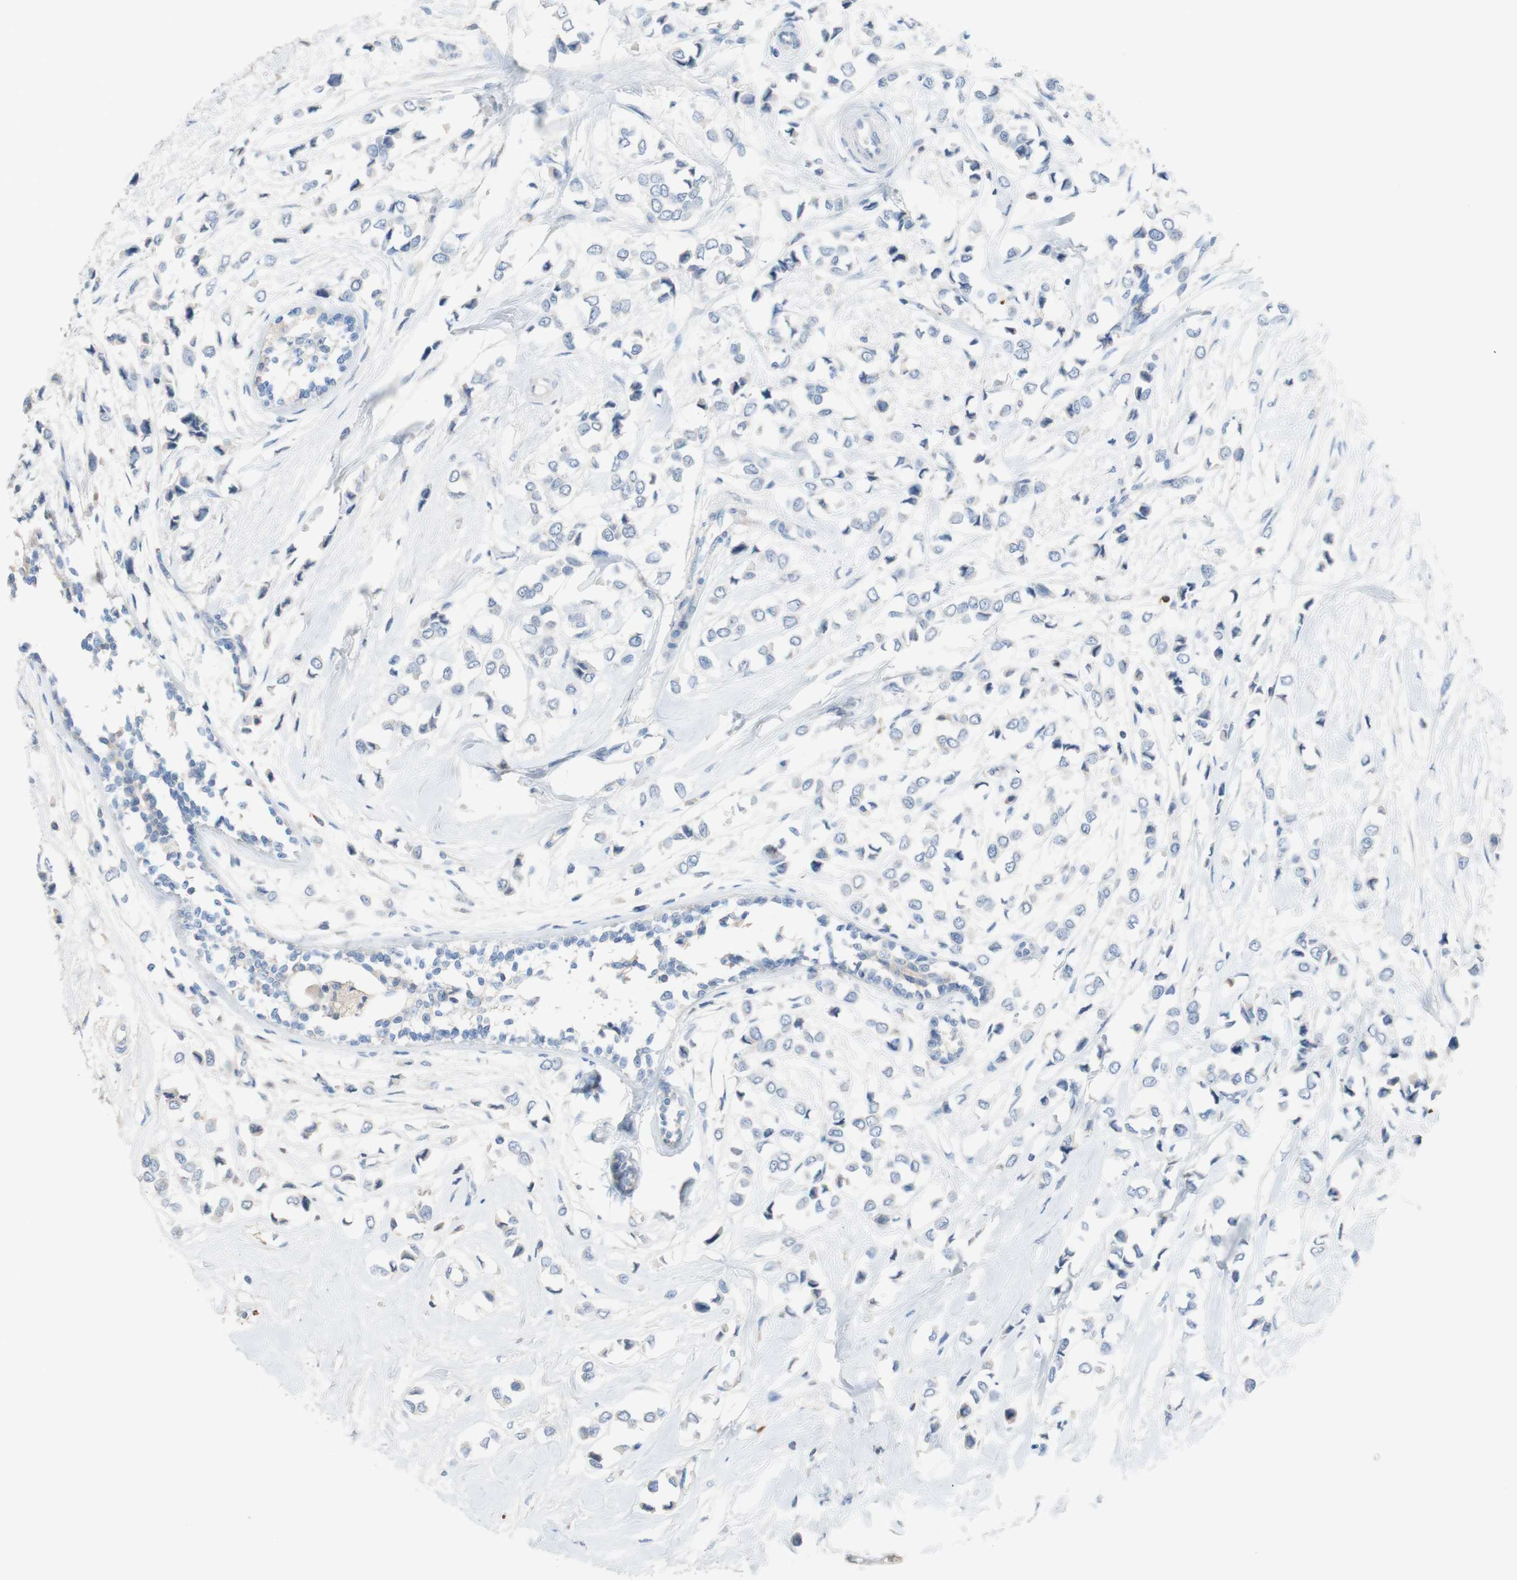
{"staining": {"intensity": "negative", "quantity": "none", "location": "none"}, "tissue": "breast cancer", "cell_type": "Tumor cells", "image_type": "cancer", "snomed": [{"axis": "morphology", "description": "Lobular carcinoma"}, {"axis": "topography", "description": "Breast"}], "caption": "Photomicrograph shows no significant protein staining in tumor cells of breast cancer (lobular carcinoma).", "gene": "PACSIN1", "patient": {"sex": "female", "age": 51}}